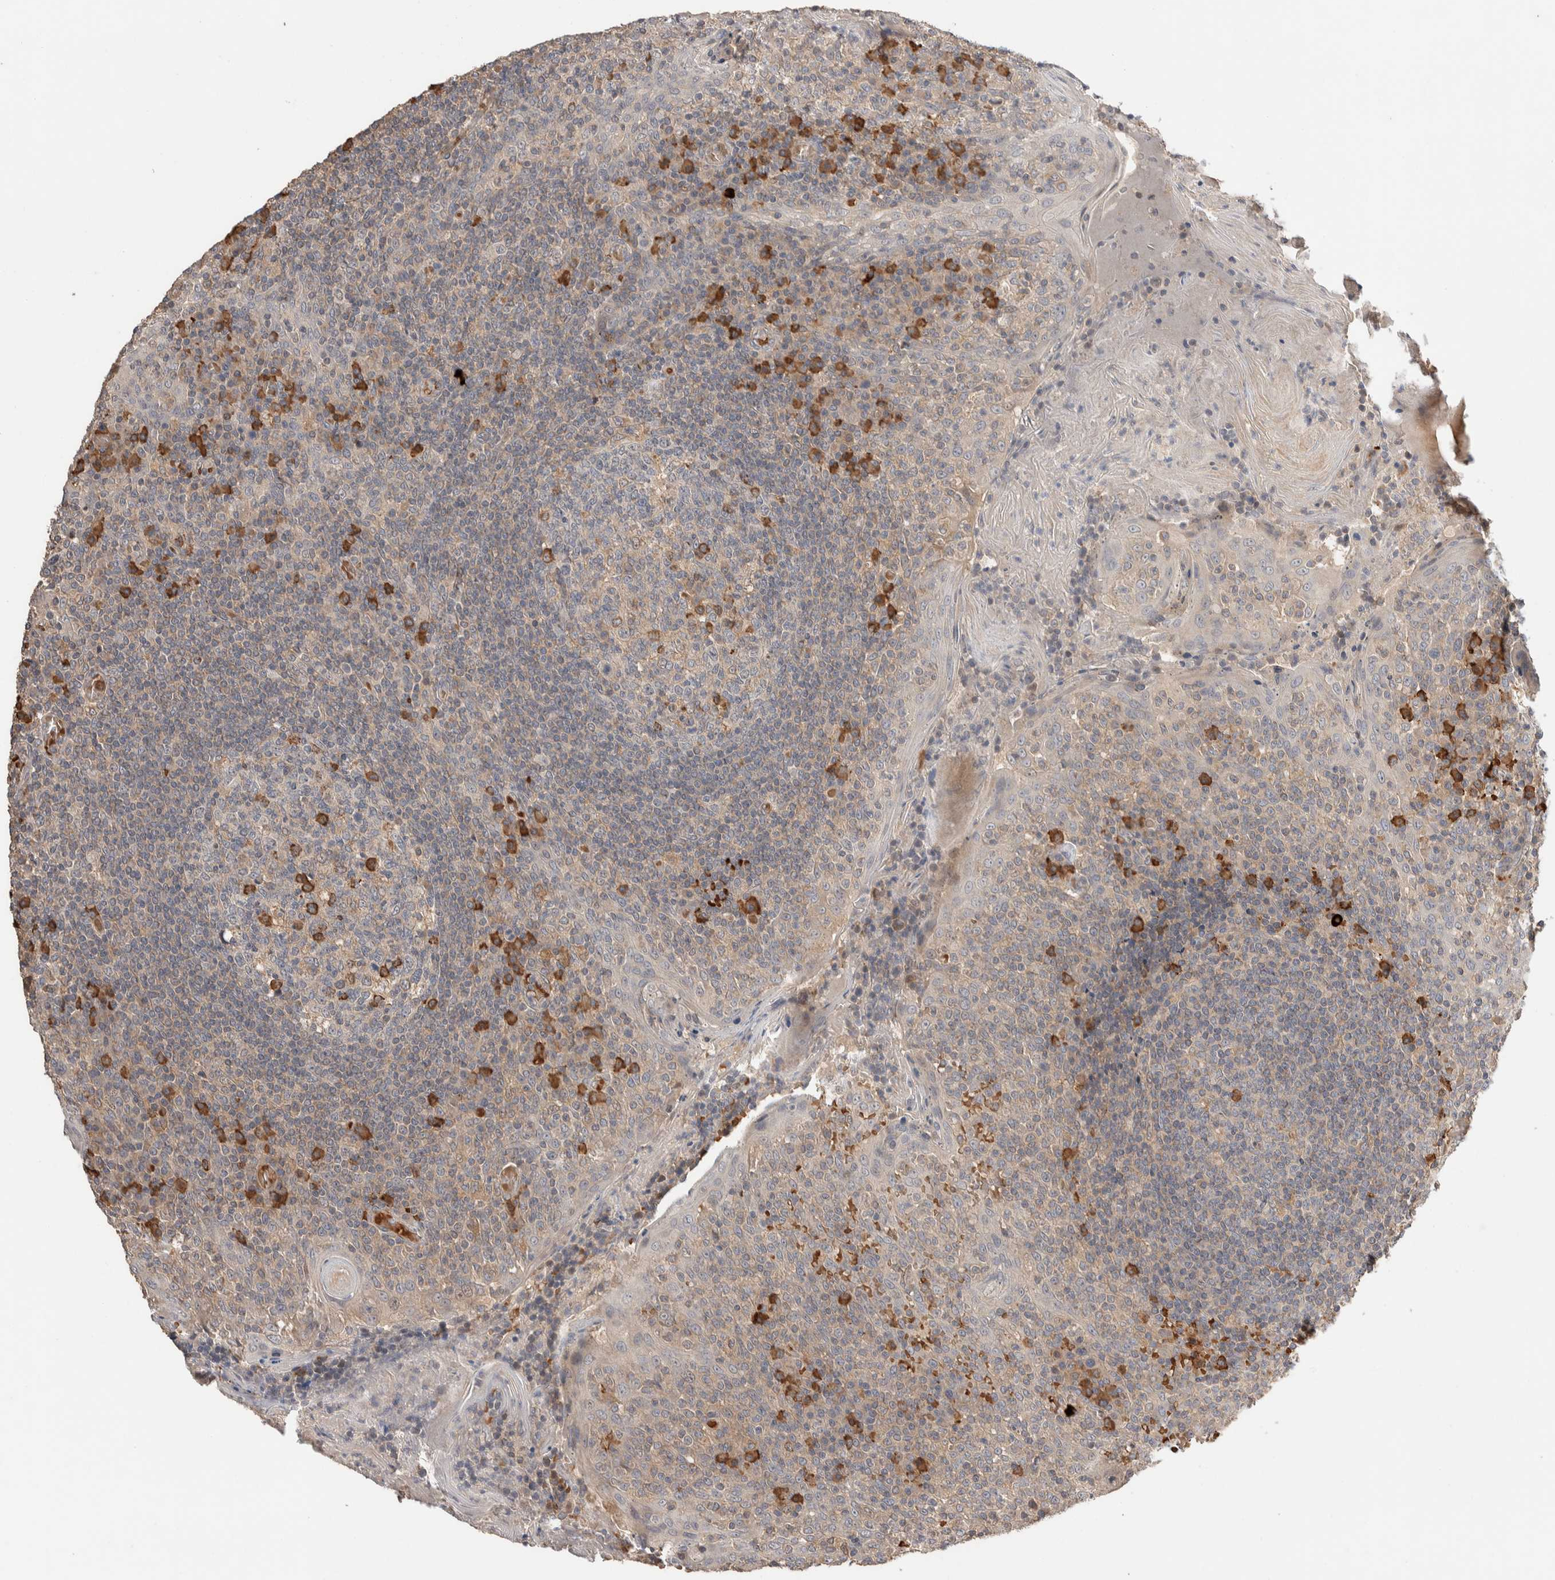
{"staining": {"intensity": "moderate", "quantity": "<25%", "location": "cytoplasmic/membranous"}, "tissue": "tonsil", "cell_type": "Germinal center cells", "image_type": "normal", "snomed": [{"axis": "morphology", "description": "Normal tissue, NOS"}, {"axis": "topography", "description": "Tonsil"}], "caption": "Protein analysis of normal tonsil reveals moderate cytoplasmic/membranous positivity in approximately <25% of germinal center cells.", "gene": "WDR91", "patient": {"sex": "female", "age": 19}}